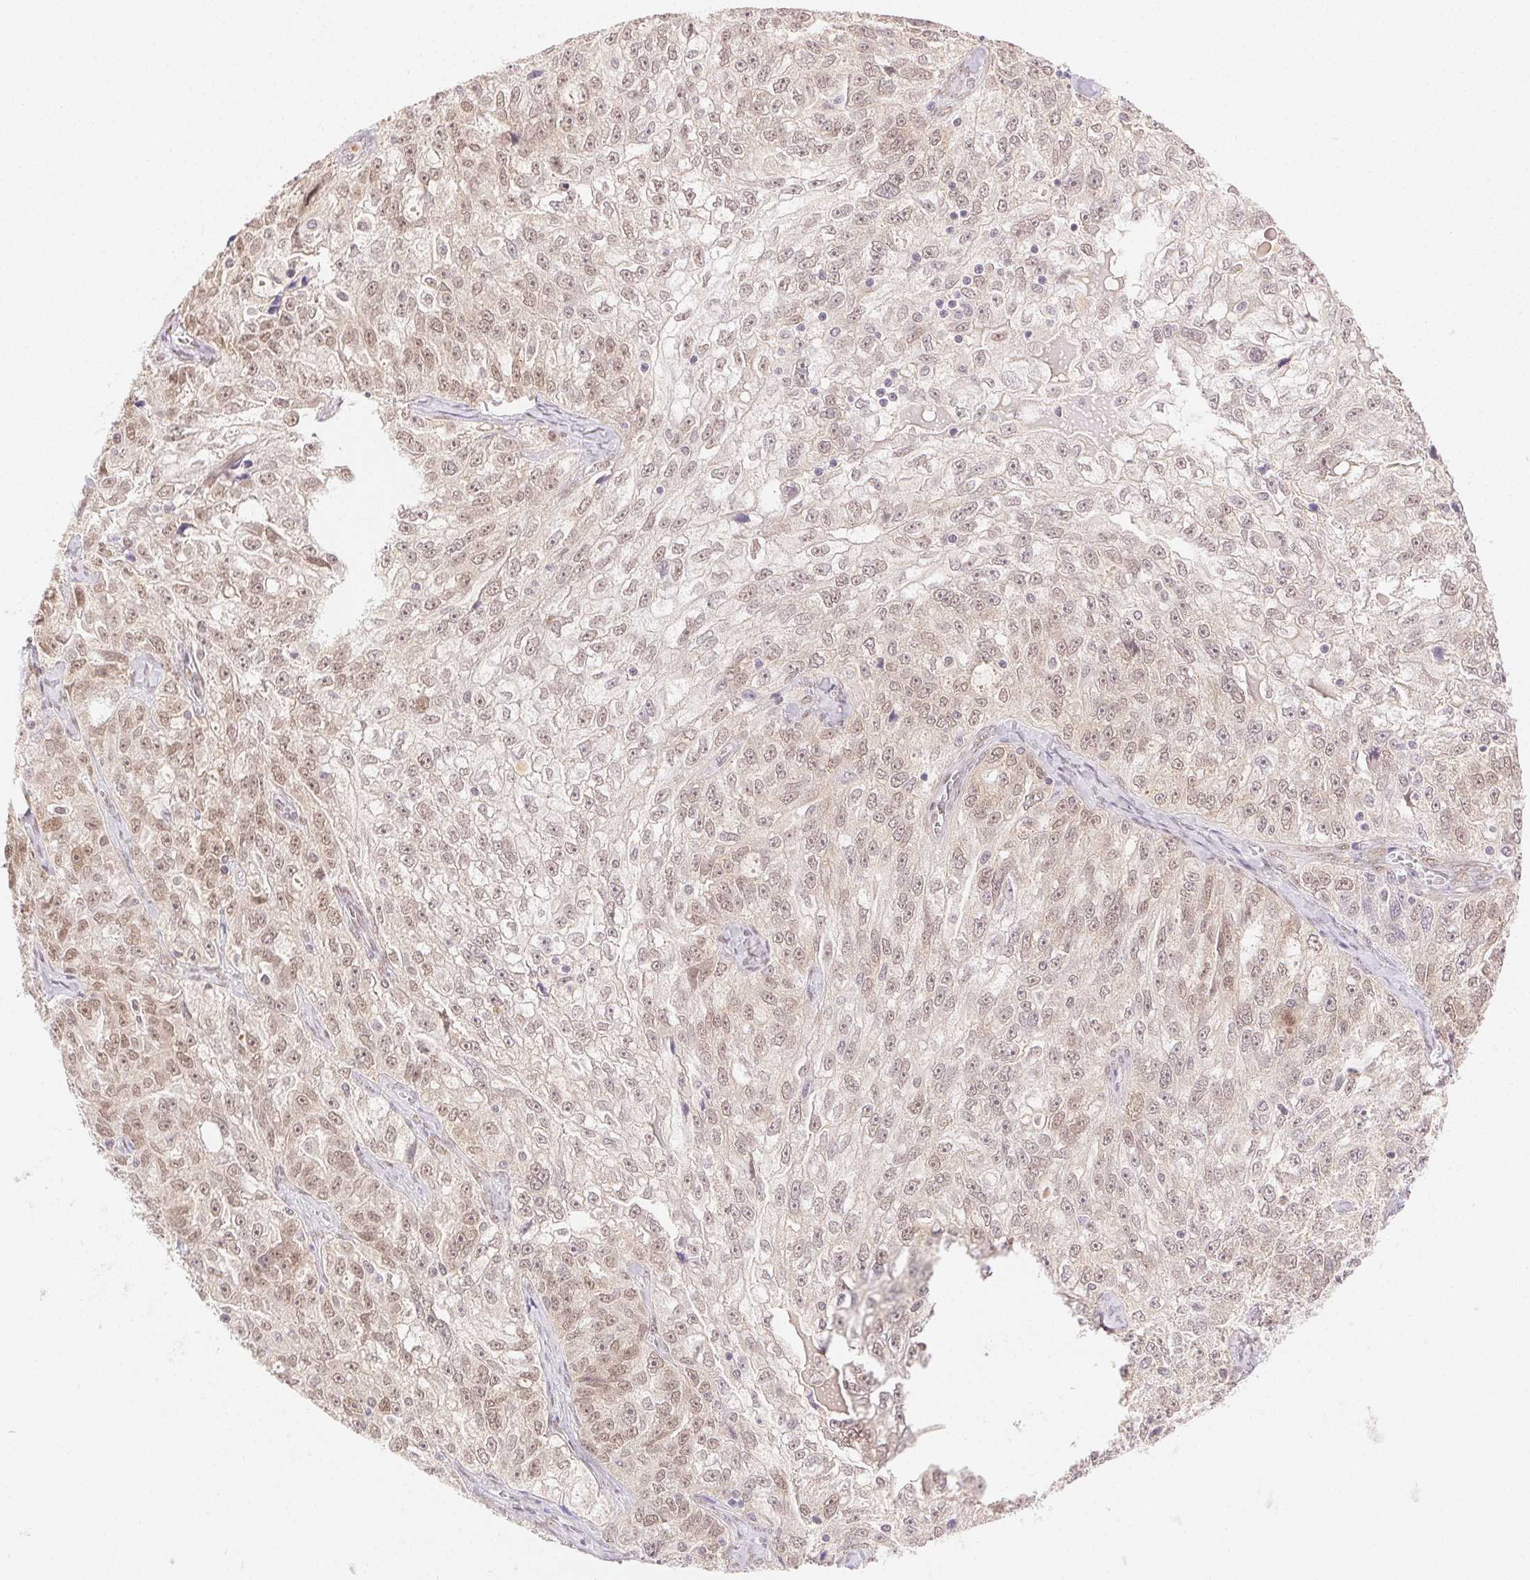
{"staining": {"intensity": "moderate", "quantity": "25%-75%", "location": "nuclear"}, "tissue": "ovarian cancer", "cell_type": "Tumor cells", "image_type": "cancer", "snomed": [{"axis": "morphology", "description": "Cystadenocarcinoma, serous, NOS"}, {"axis": "topography", "description": "Ovary"}], "caption": "Immunohistochemical staining of human serous cystadenocarcinoma (ovarian) displays medium levels of moderate nuclear protein expression in about 25%-75% of tumor cells. Using DAB (brown) and hematoxylin (blue) stains, captured at high magnification using brightfield microscopy.", "gene": "H2AZ2", "patient": {"sex": "female", "age": 51}}